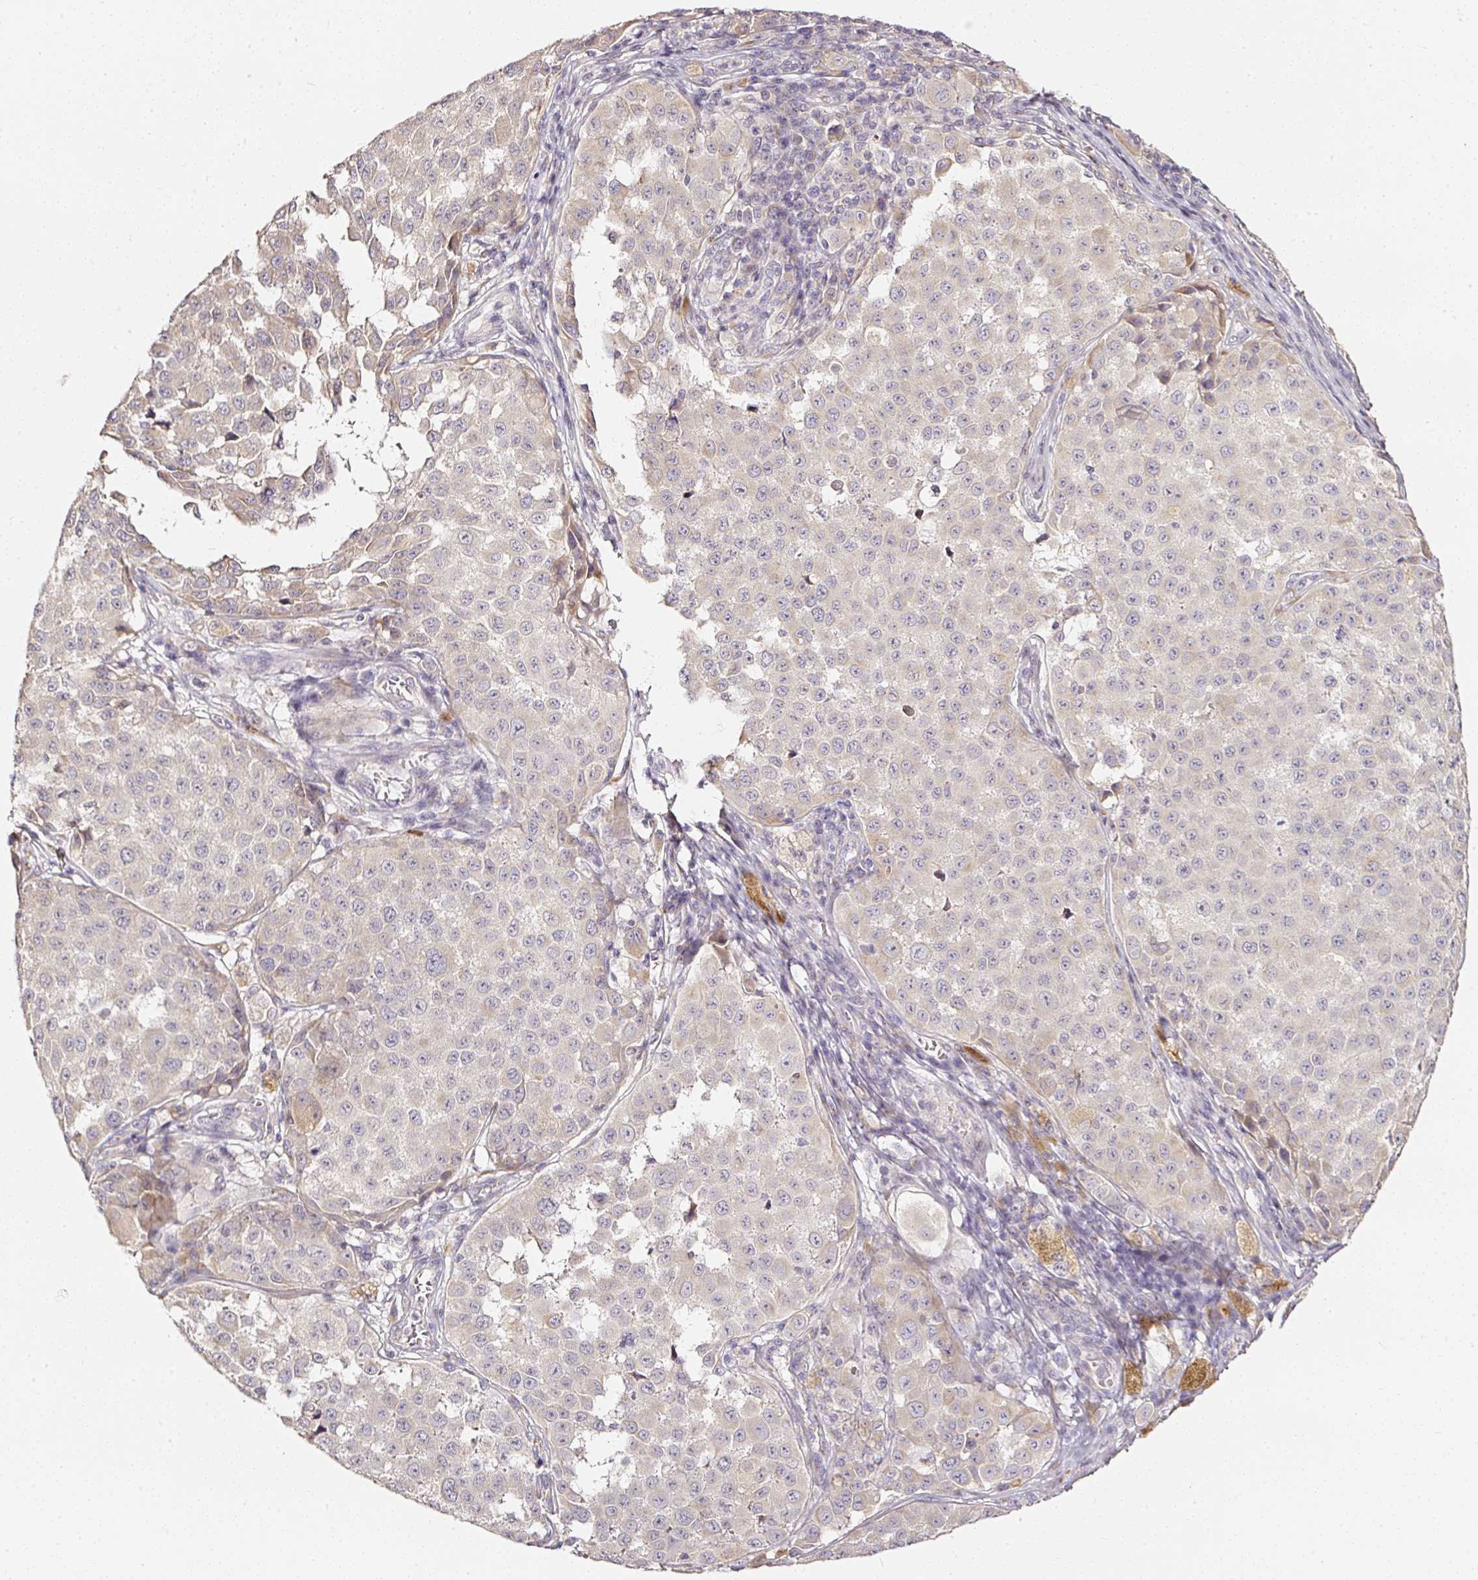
{"staining": {"intensity": "negative", "quantity": "none", "location": "none"}, "tissue": "melanoma", "cell_type": "Tumor cells", "image_type": "cancer", "snomed": [{"axis": "morphology", "description": "Malignant melanoma, NOS"}, {"axis": "topography", "description": "Skin"}], "caption": "The IHC micrograph has no significant positivity in tumor cells of melanoma tissue.", "gene": "NTRK1", "patient": {"sex": "male", "age": 64}}